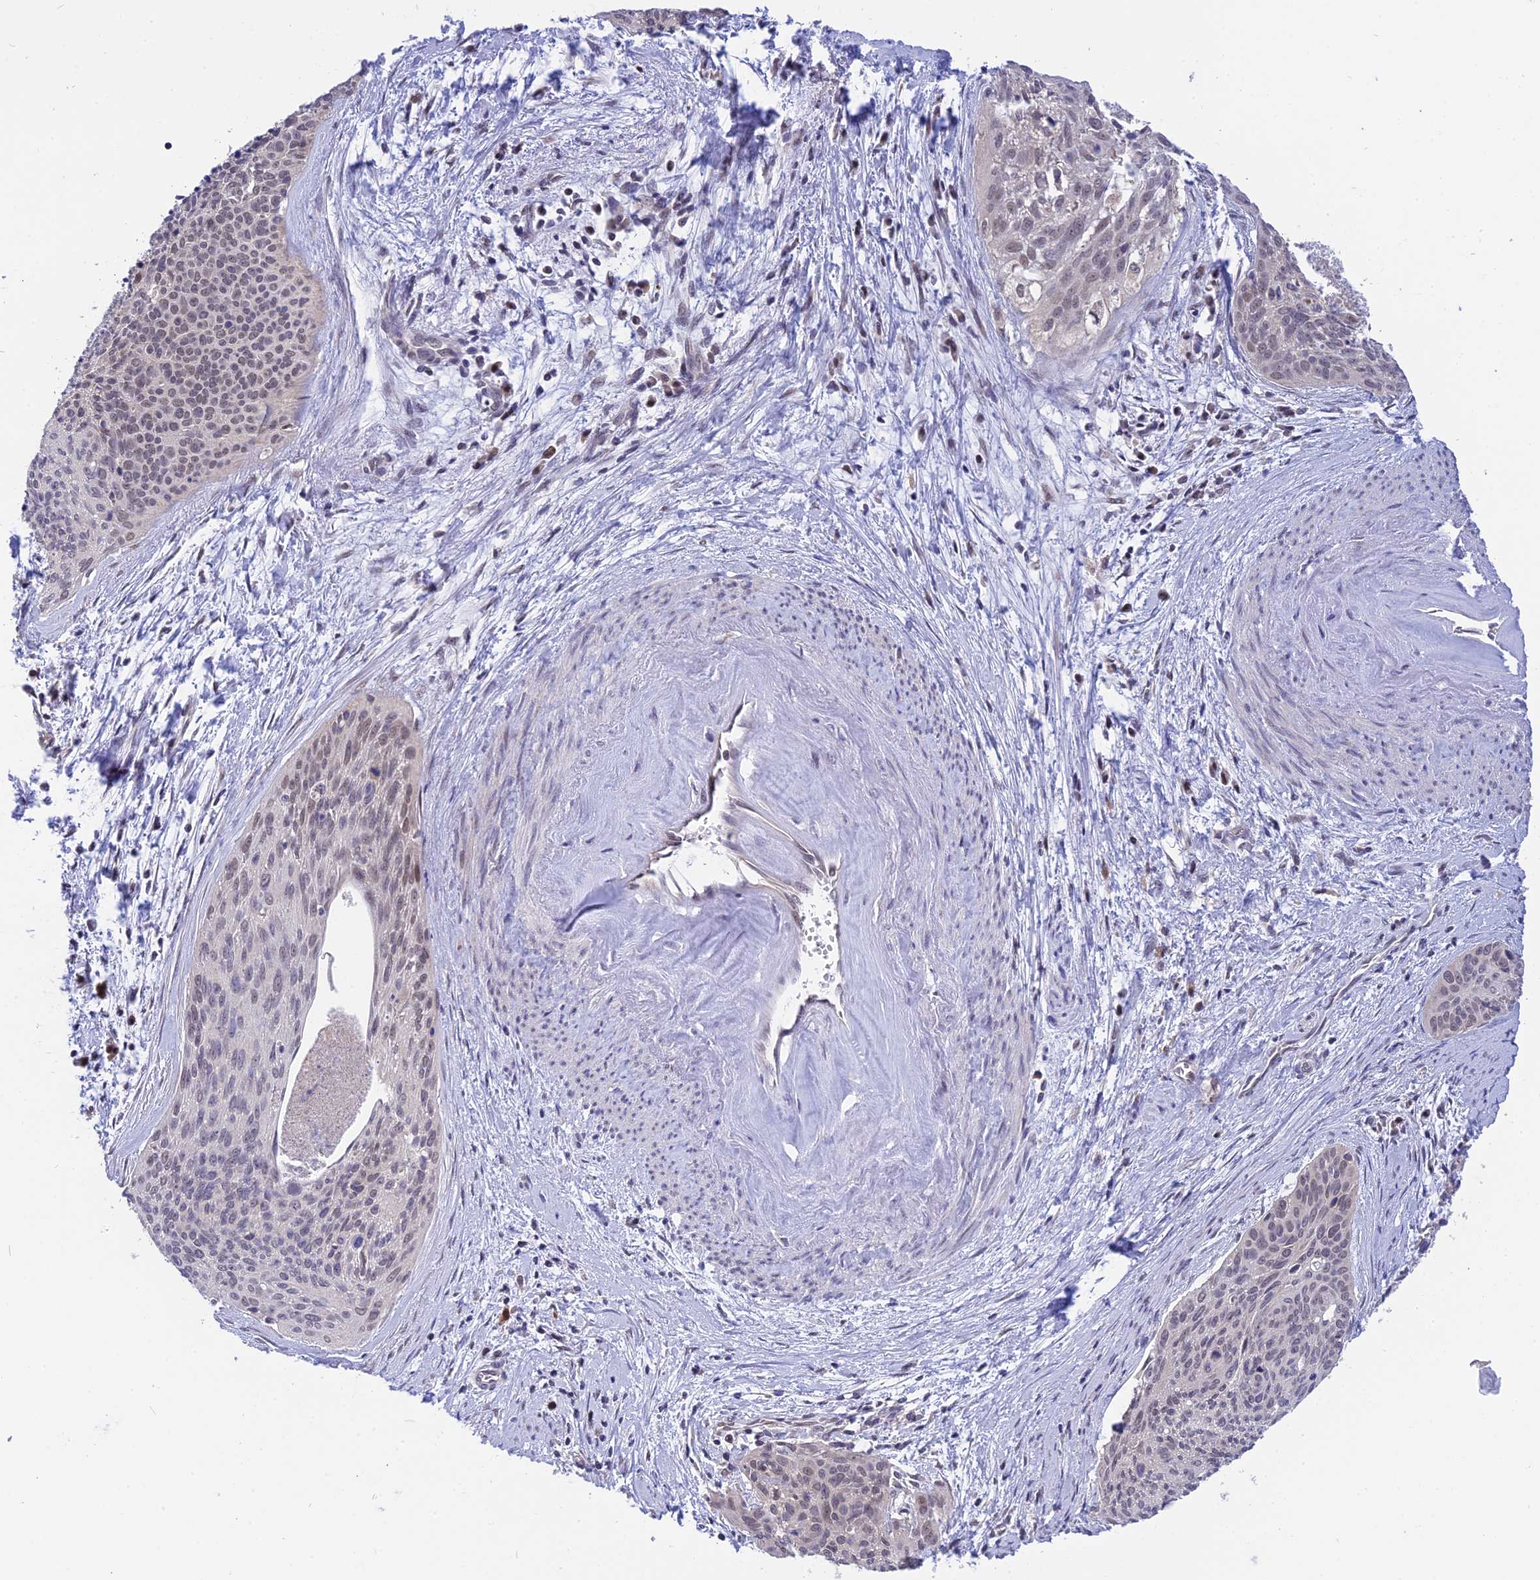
{"staining": {"intensity": "weak", "quantity": "<25%", "location": "nuclear"}, "tissue": "cervical cancer", "cell_type": "Tumor cells", "image_type": "cancer", "snomed": [{"axis": "morphology", "description": "Squamous cell carcinoma, NOS"}, {"axis": "topography", "description": "Cervix"}], "caption": "Protein analysis of cervical squamous cell carcinoma exhibits no significant positivity in tumor cells.", "gene": "KCTD14", "patient": {"sex": "female", "age": 55}}